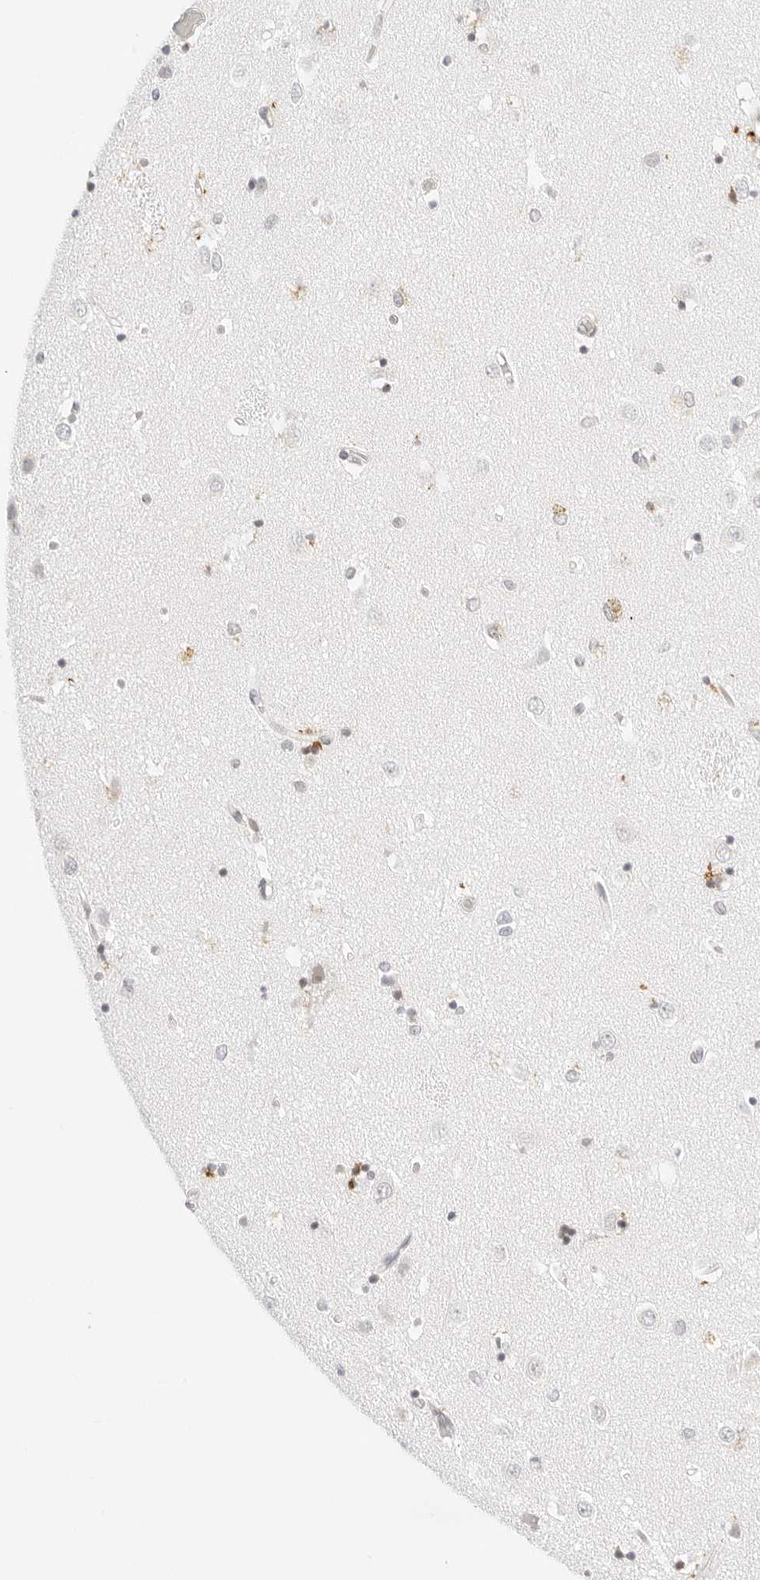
{"staining": {"intensity": "moderate", "quantity": "<25%", "location": "cytoplasmic/membranous"}, "tissue": "caudate", "cell_type": "Glial cells", "image_type": "normal", "snomed": [{"axis": "morphology", "description": "Normal tissue, NOS"}, {"axis": "topography", "description": "Lateral ventricle wall"}], "caption": "Immunohistochemistry (IHC) (DAB) staining of benign human caudate demonstrates moderate cytoplasmic/membranous protein staining in approximately <25% of glial cells. The staining was performed using DAB to visualize the protein expression in brown, while the nuclei were stained in blue with hematoxylin (Magnification: 20x).", "gene": "POLR3C", "patient": {"sex": "male", "age": 45}}